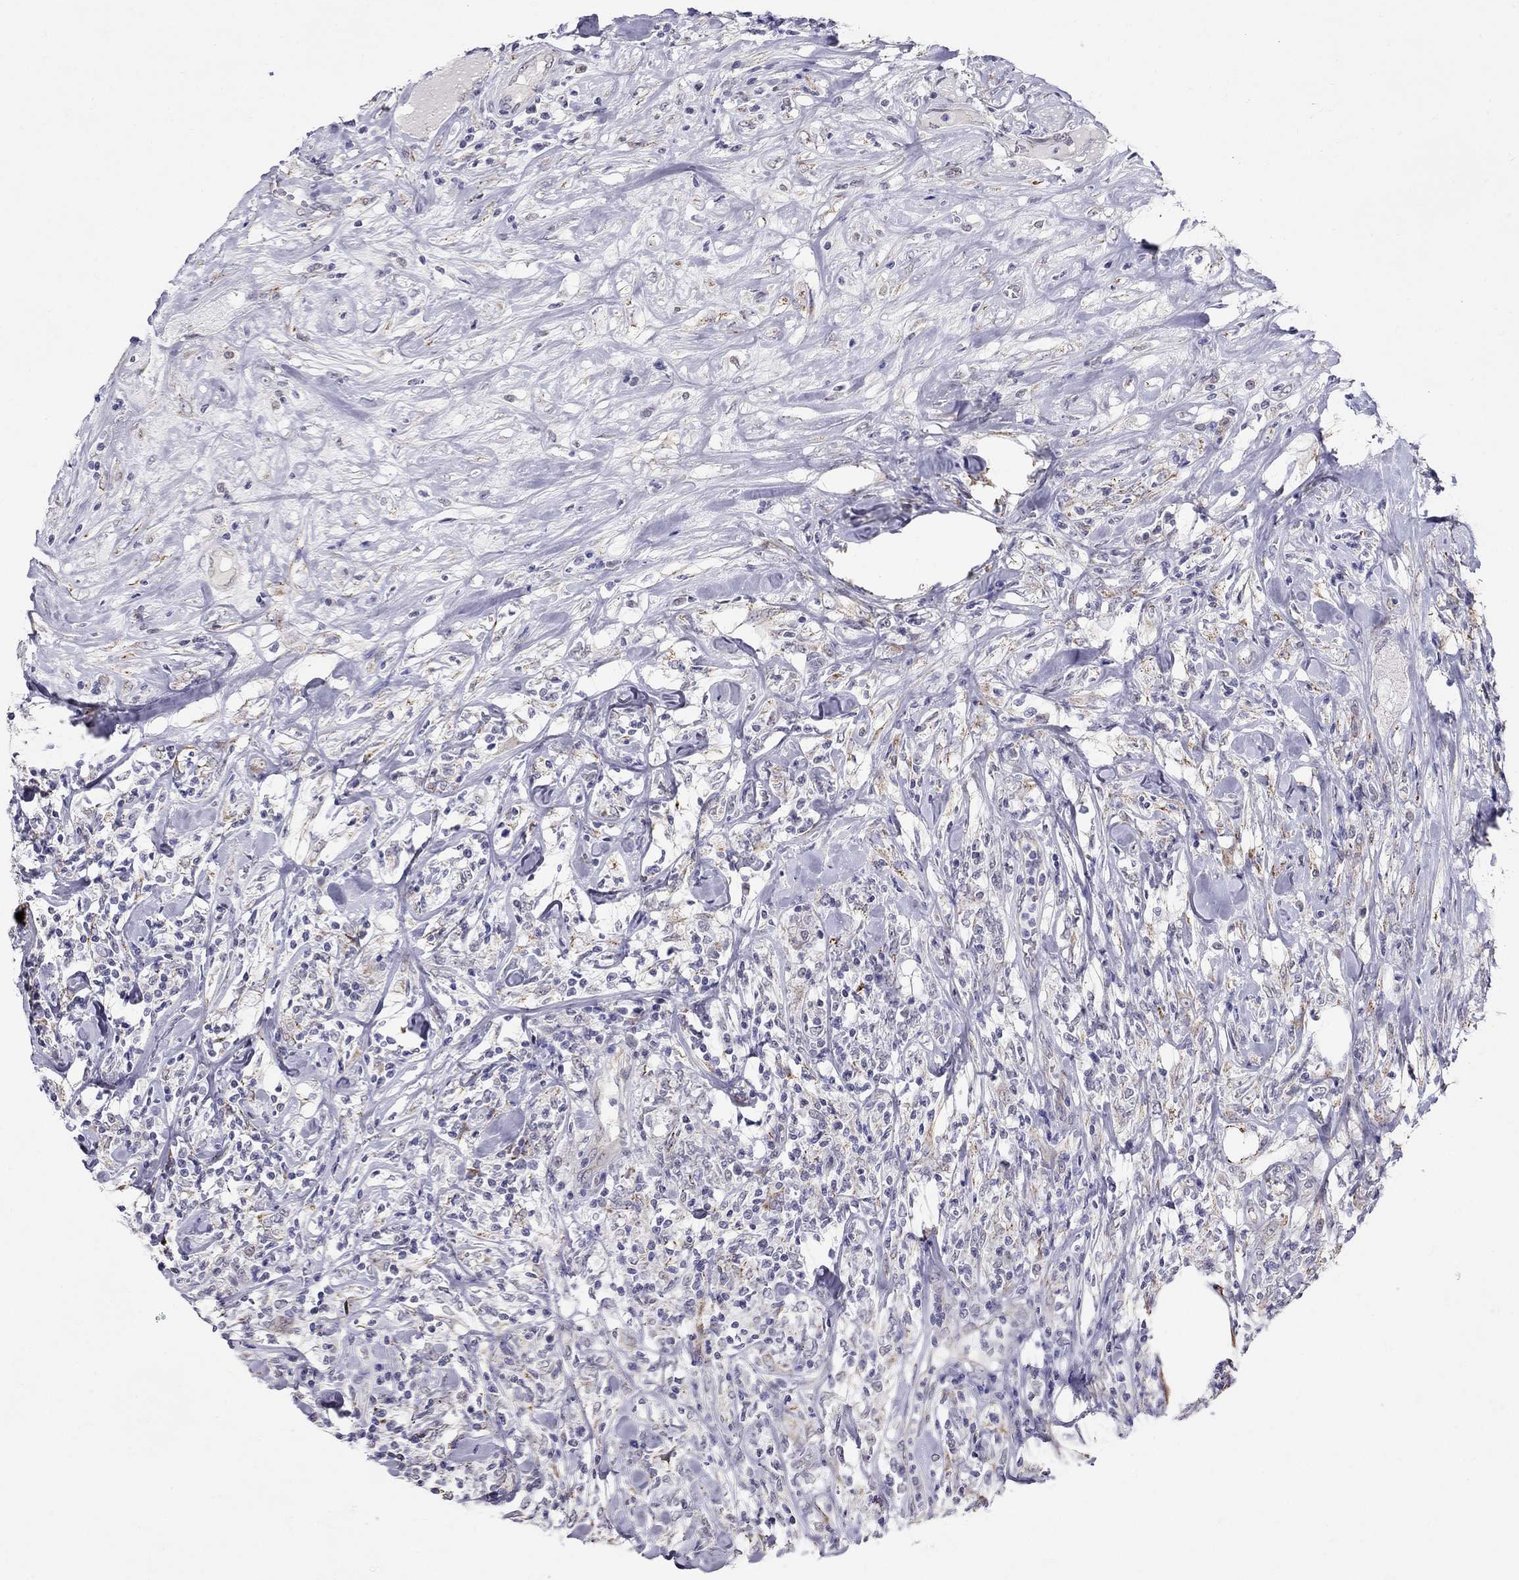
{"staining": {"intensity": "negative", "quantity": "none", "location": "none"}, "tissue": "lymphoma", "cell_type": "Tumor cells", "image_type": "cancer", "snomed": [{"axis": "morphology", "description": "Malignant lymphoma, non-Hodgkin's type, High grade"}, {"axis": "topography", "description": "Lymph node"}], "caption": "An IHC photomicrograph of lymphoma is shown. There is no staining in tumor cells of lymphoma.", "gene": "MYO3B", "patient": {"sex": "female", "age": 84}}